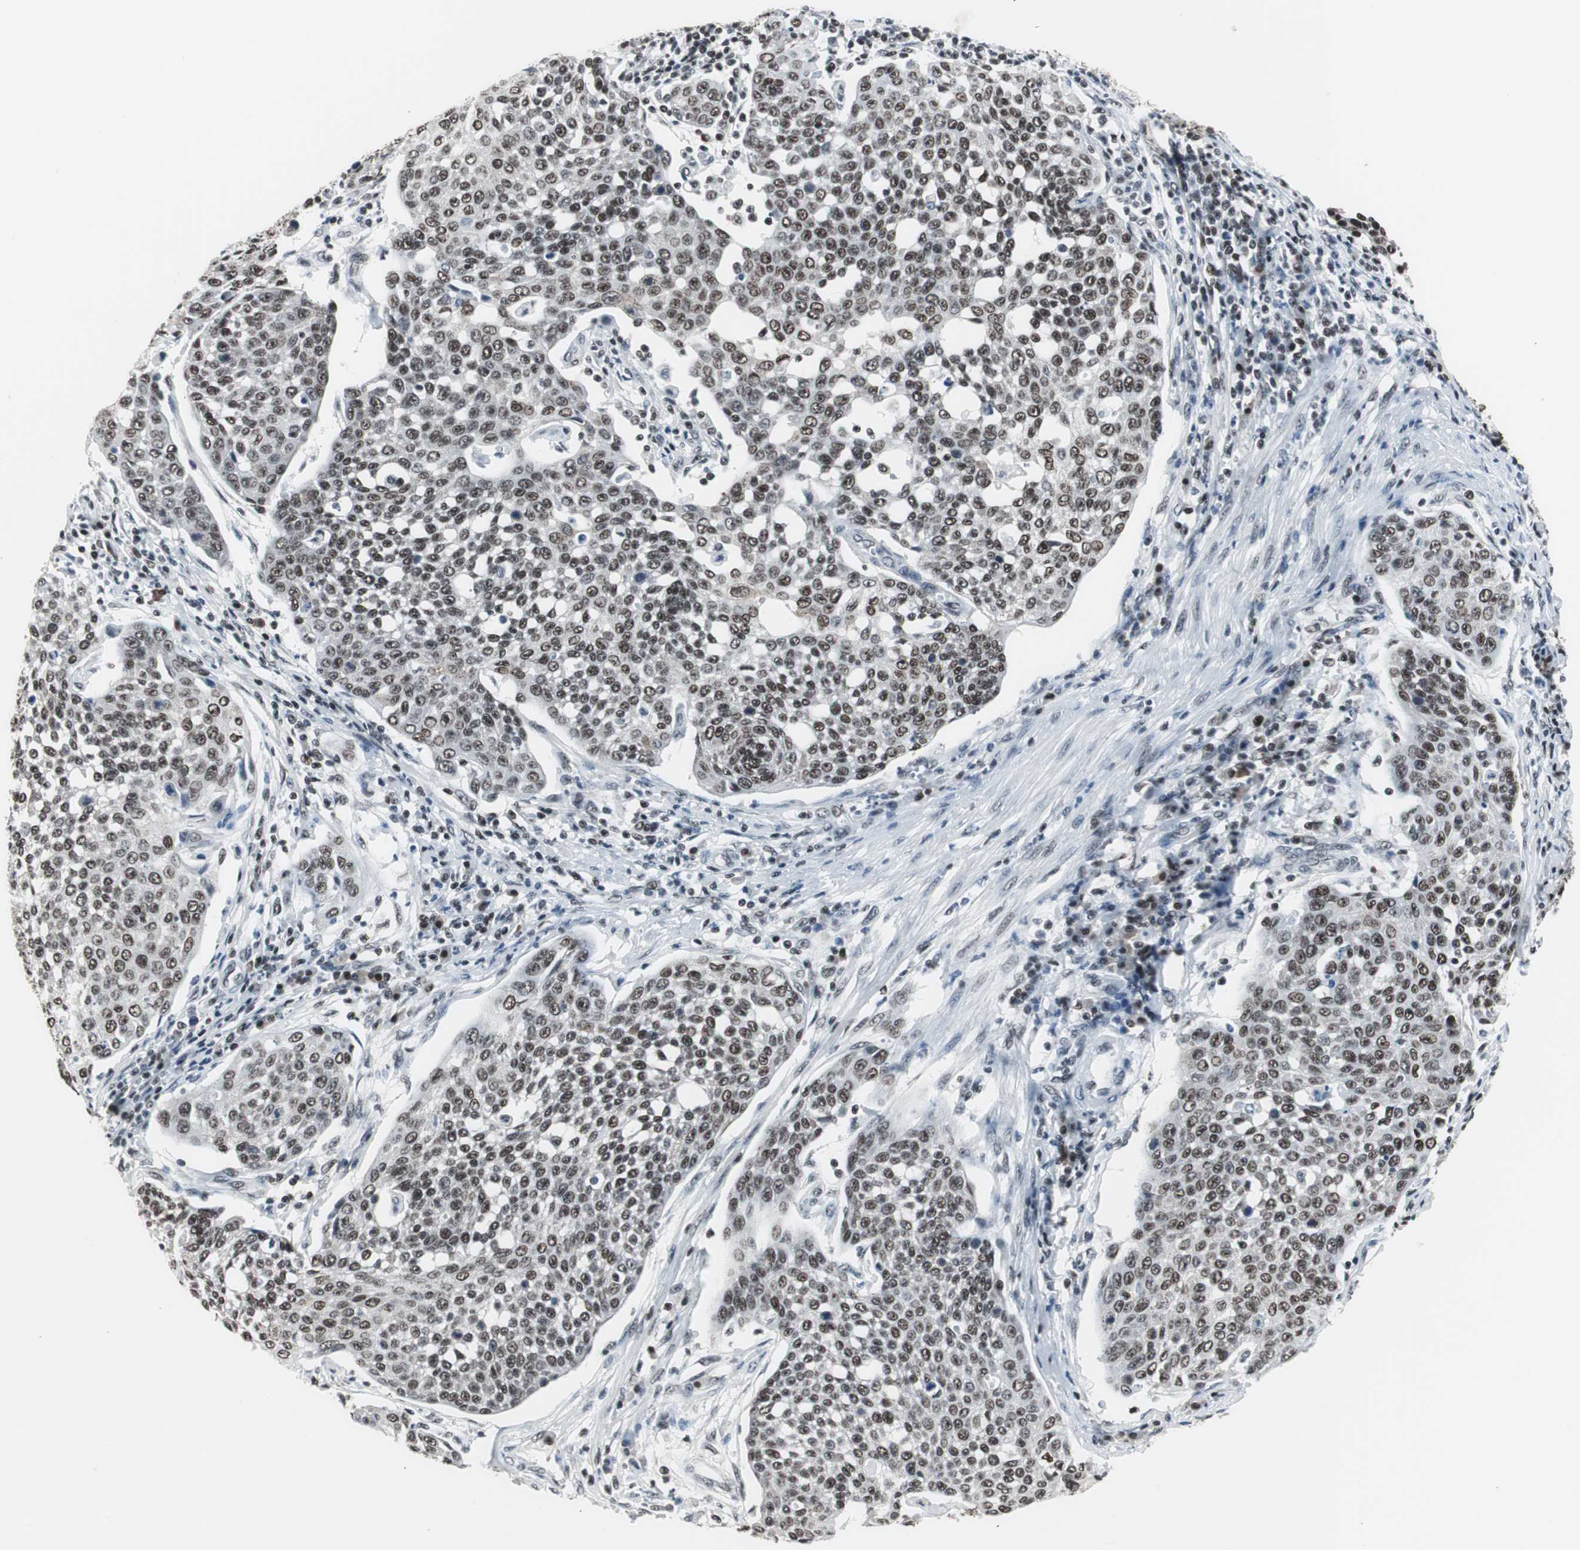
{"staining": {"intensity": "strong", "quantity": ">75%", "location": "nuclear"}, "tissue": "cervical cancer", "cell_type": "Tumor cells", "image_type": "cancer", "snomed": [{"axis": "morphology", "description": "Squamous cell carcinoma, NOS"}, {"axis": "topography", "description": "Cervix"}], "caption": "Cervical cancer was stained to show a protein in brown. There is high levels of strong nuclear staining in approximately >75% of tumor cells. (DAB (3,3'-diaminobenzidine) IHC, brown staining for protein, blue staining for nuclei).", "gene": "RAD9A", "patient": {"sex": "female", "age": 34}}